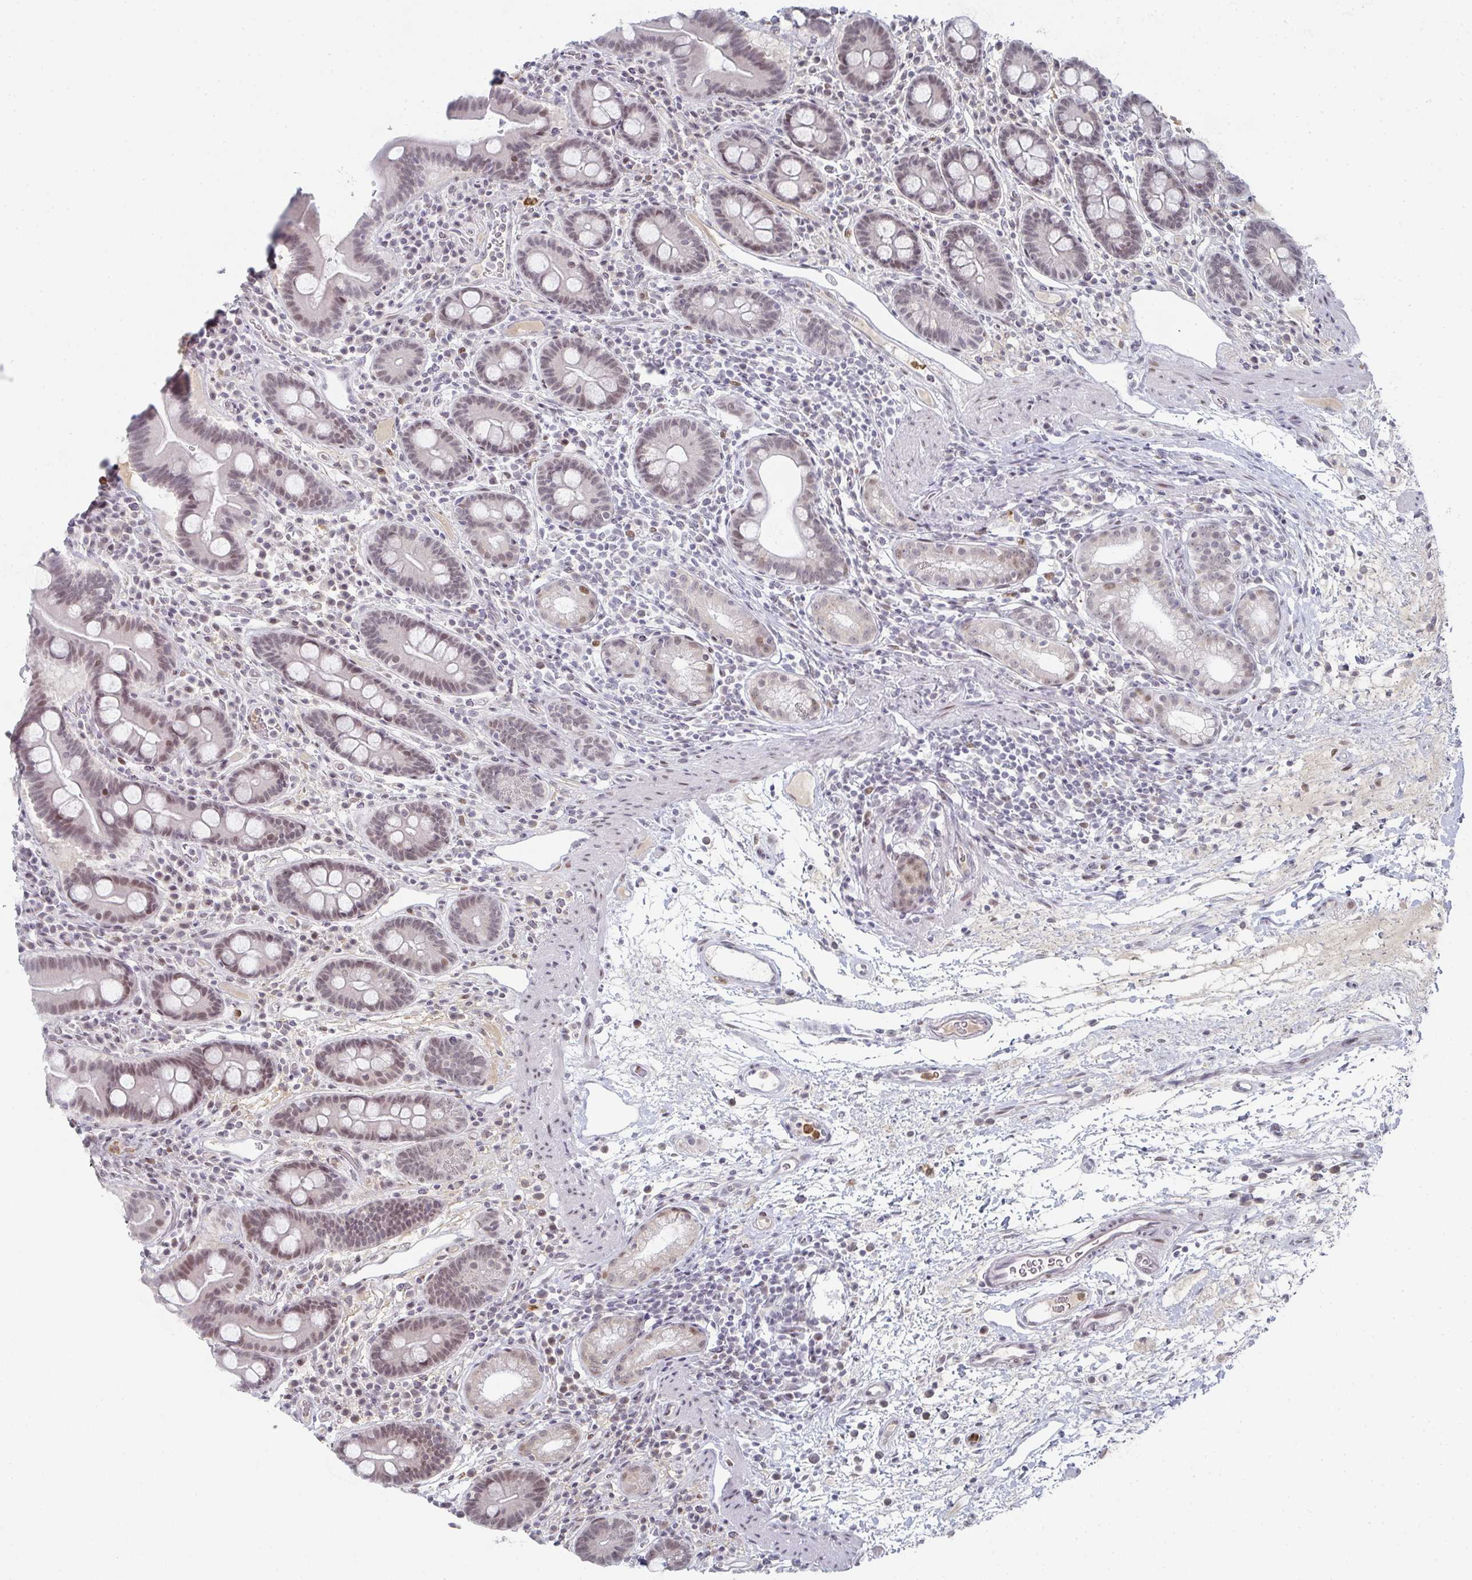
{"staining": {"intensity": "weak", "quantity": "25%-75%", "location": "nuclear"}, "tissue": "small intestine", "cell_type": "Glandular cells", "image_type": "normal", "snomed": [{"axis": "morphology", "description": "Normal tissue, NOS"}, {"axis": "topography", "description": "Small intestine"}], "caption": "An immunohistochemistry micrograph of normal tissue is shown. Protein staining in brown shows weak nuclear positivity in small intestine within glandular cells.", "gene": "LIN54", "patient": {"sex": "male", "age": 26}}